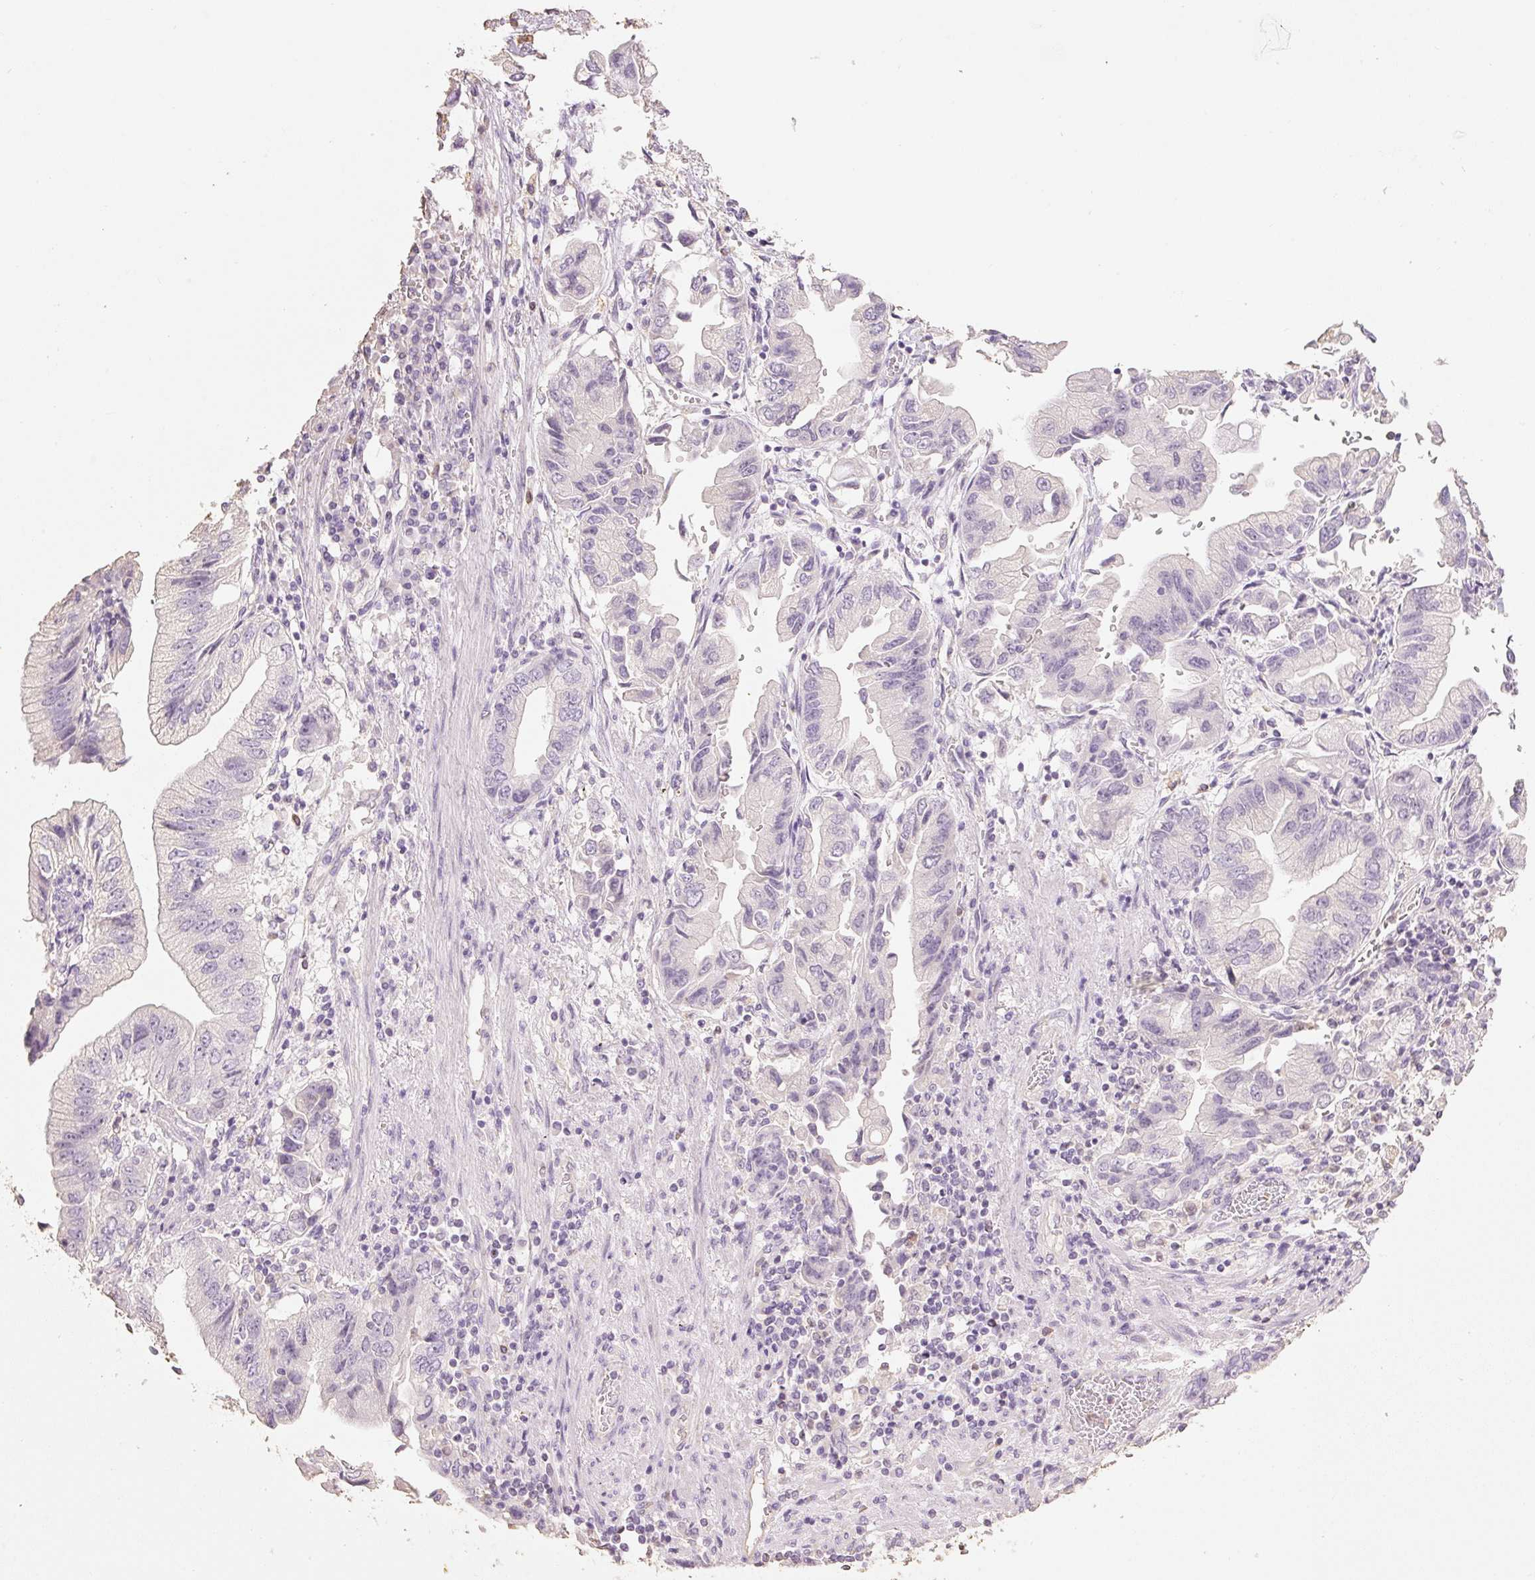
{"staining": {"intensity": "negative", "quantity": "none", "location": "none"}, "tissue": "stomach cancer", "cell_type": "Tumor cells", "image_type": "cancer", "snomed": [{"axis": "morphology", "description": "Adenocarcinoma, NOS"}, {"axis": "topography", "description": "Stomach"}], "caption": "An immunohistochemistry histopathology image of stomach cancer is shown. There is no staining in tumor cells of stomach cancer.", "gene": "MBOAT7", "patient": {"sex": "male", "age": 62}}